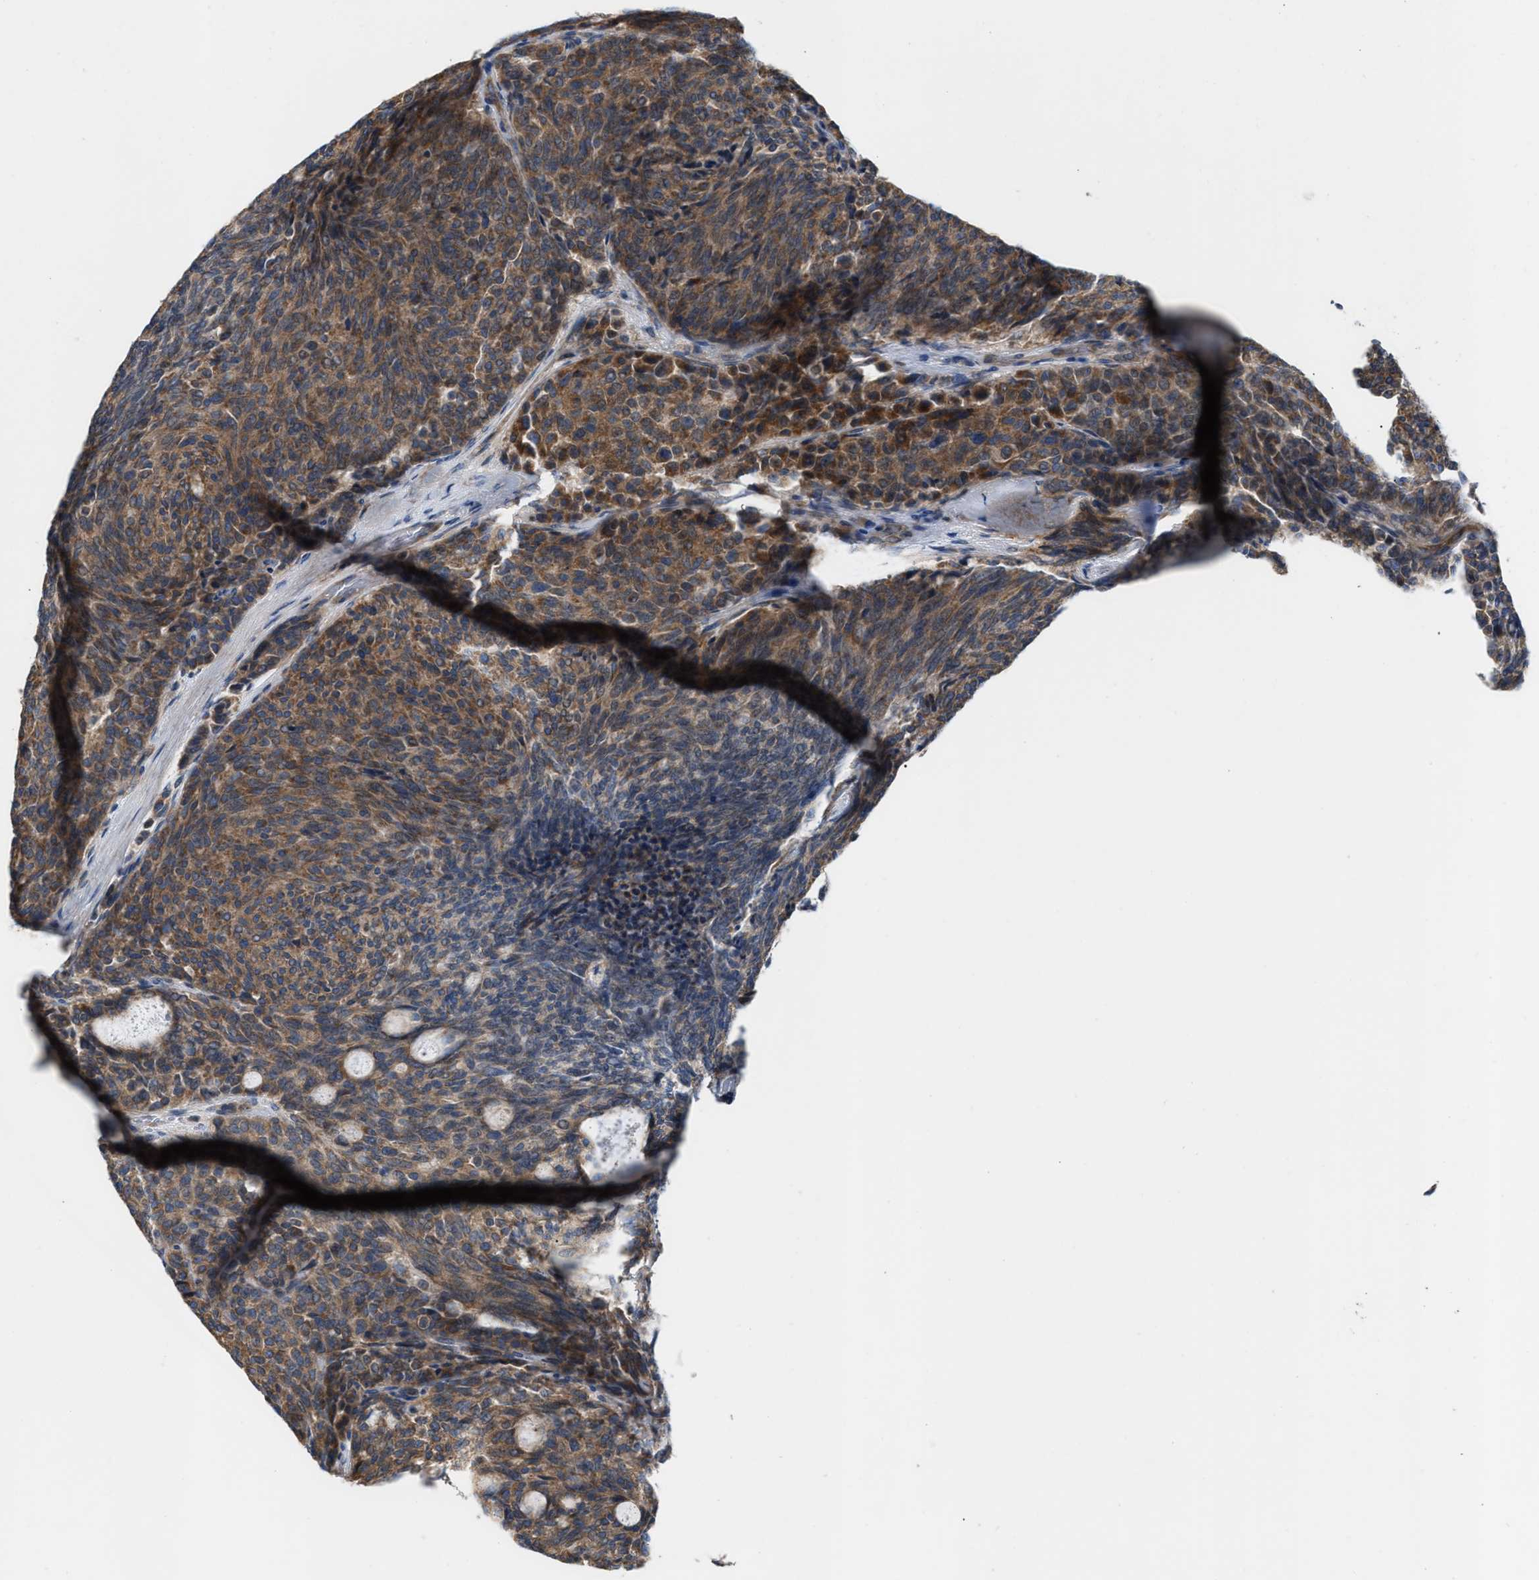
{"staining": {"intensity": "moderate", "quantity": ">75%", "location": "cytoplasmic/membranous"}, "tissue": "carcinoid", "cell_type": "Tumor cells", "image_type": "cancer", "snomed": [{"axis": "morphology", "description": "Carcinoid, malignant, NOS"}, {"axis": "topography", "description": "Pancreas"}], "caption": "Human carcinoid stained with a brown dye demonstrates moderate cytoplasmic/membranous positive positivity in approximately >75% of tumor cells.", "gene": "OXSM", "patient": {"sex": "female", "age": 54}}